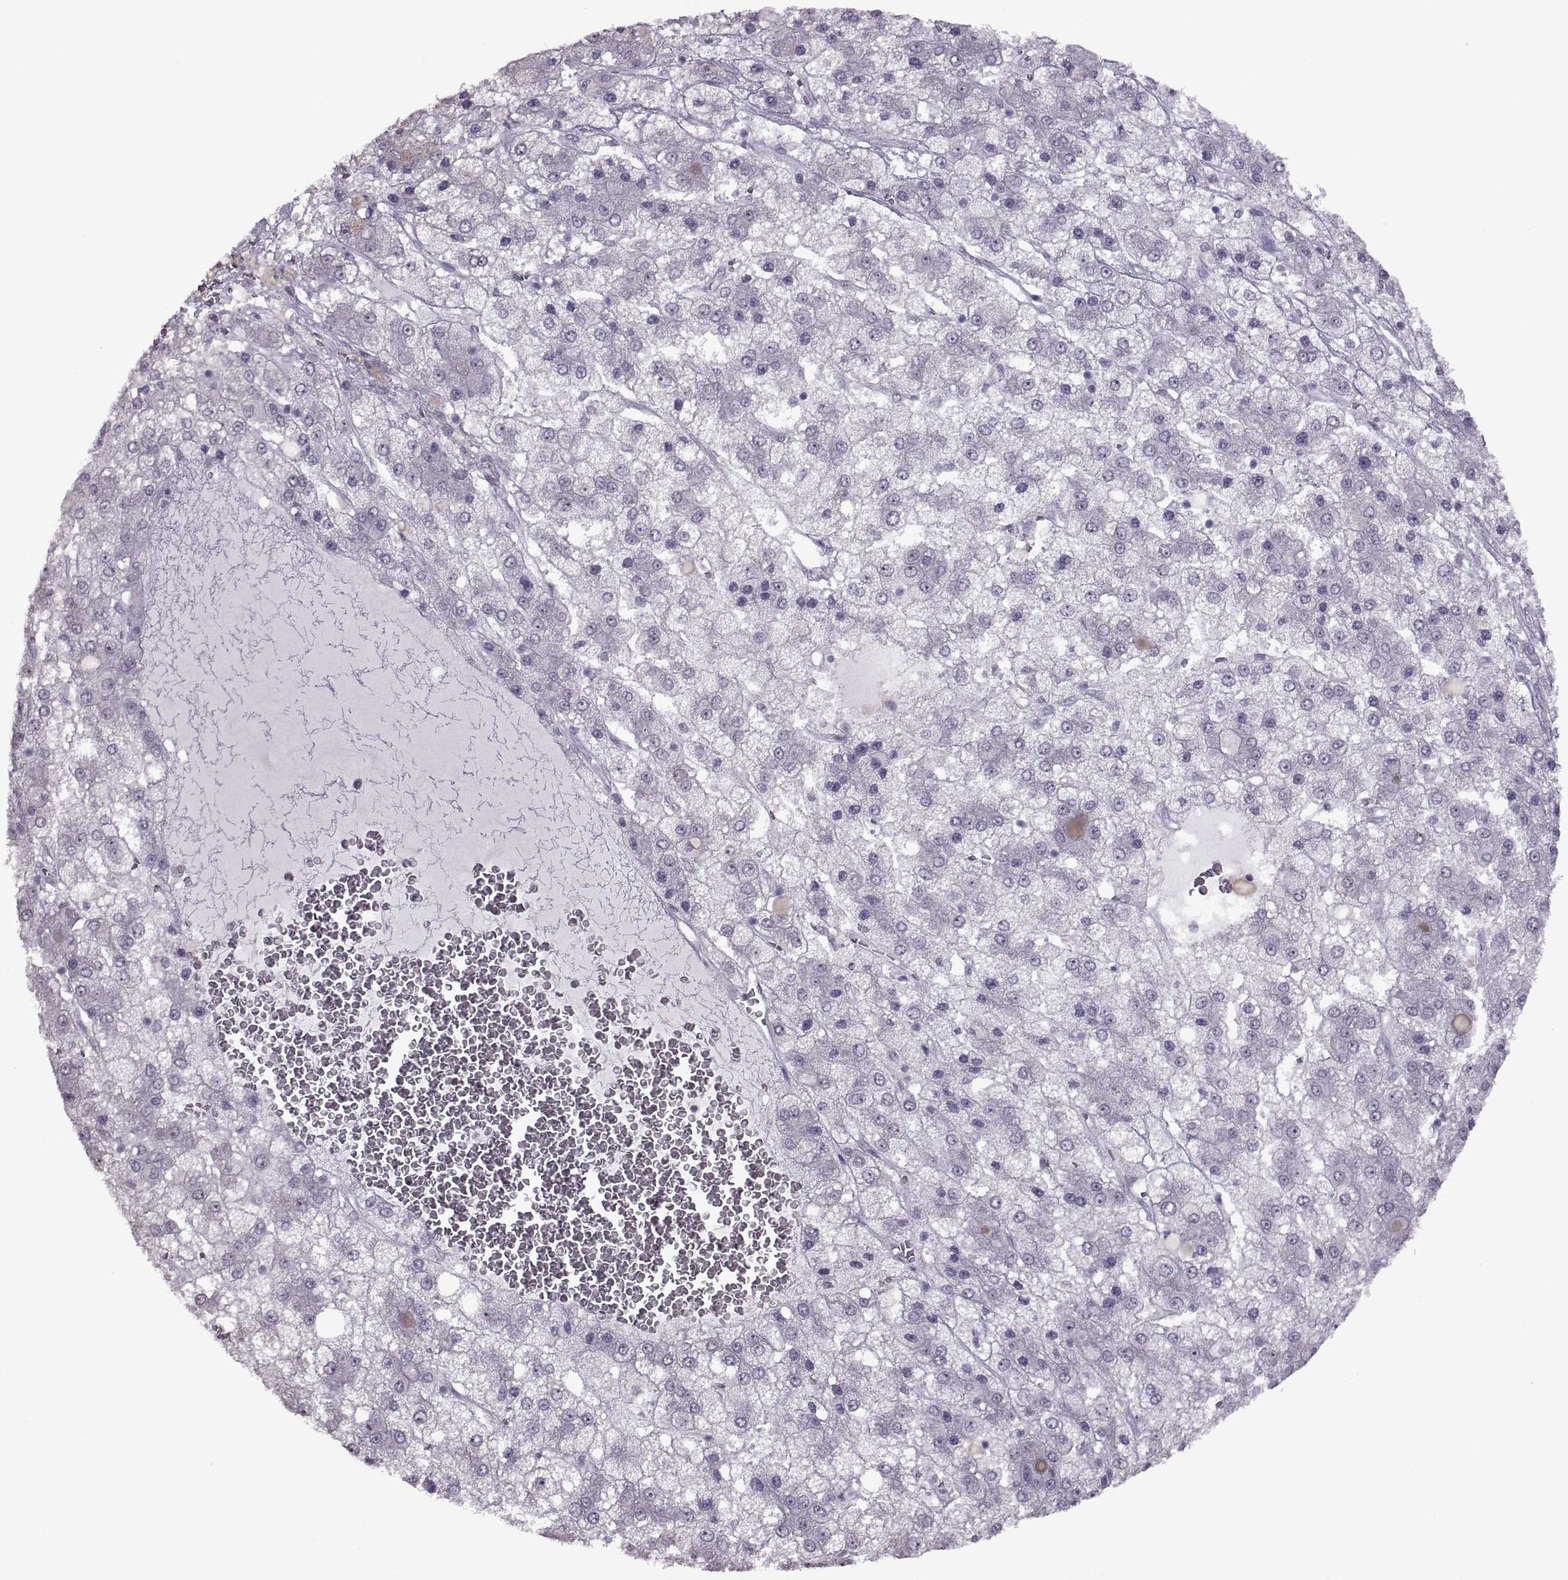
{"staining": {"intensity": "negative", "quantity": "none", "location": "none"}, "tissue": "liver cancer", "cell_type": "Tumor cells", "image_type": "cancer", "snomed": [{"axis": "morphology", "description": "Carcinoma, Hepatocellular, NOS"}, {"axis": "topography", "description": "Liver"}], "caption": "Immunohistochemistry histopathology image of neoplastic tissue: liver cancer stained with DAB displays no significant protein positivity in tumor cells.", "gene": "ASIC2", "patient": {"sex": "male", "age": 73}}